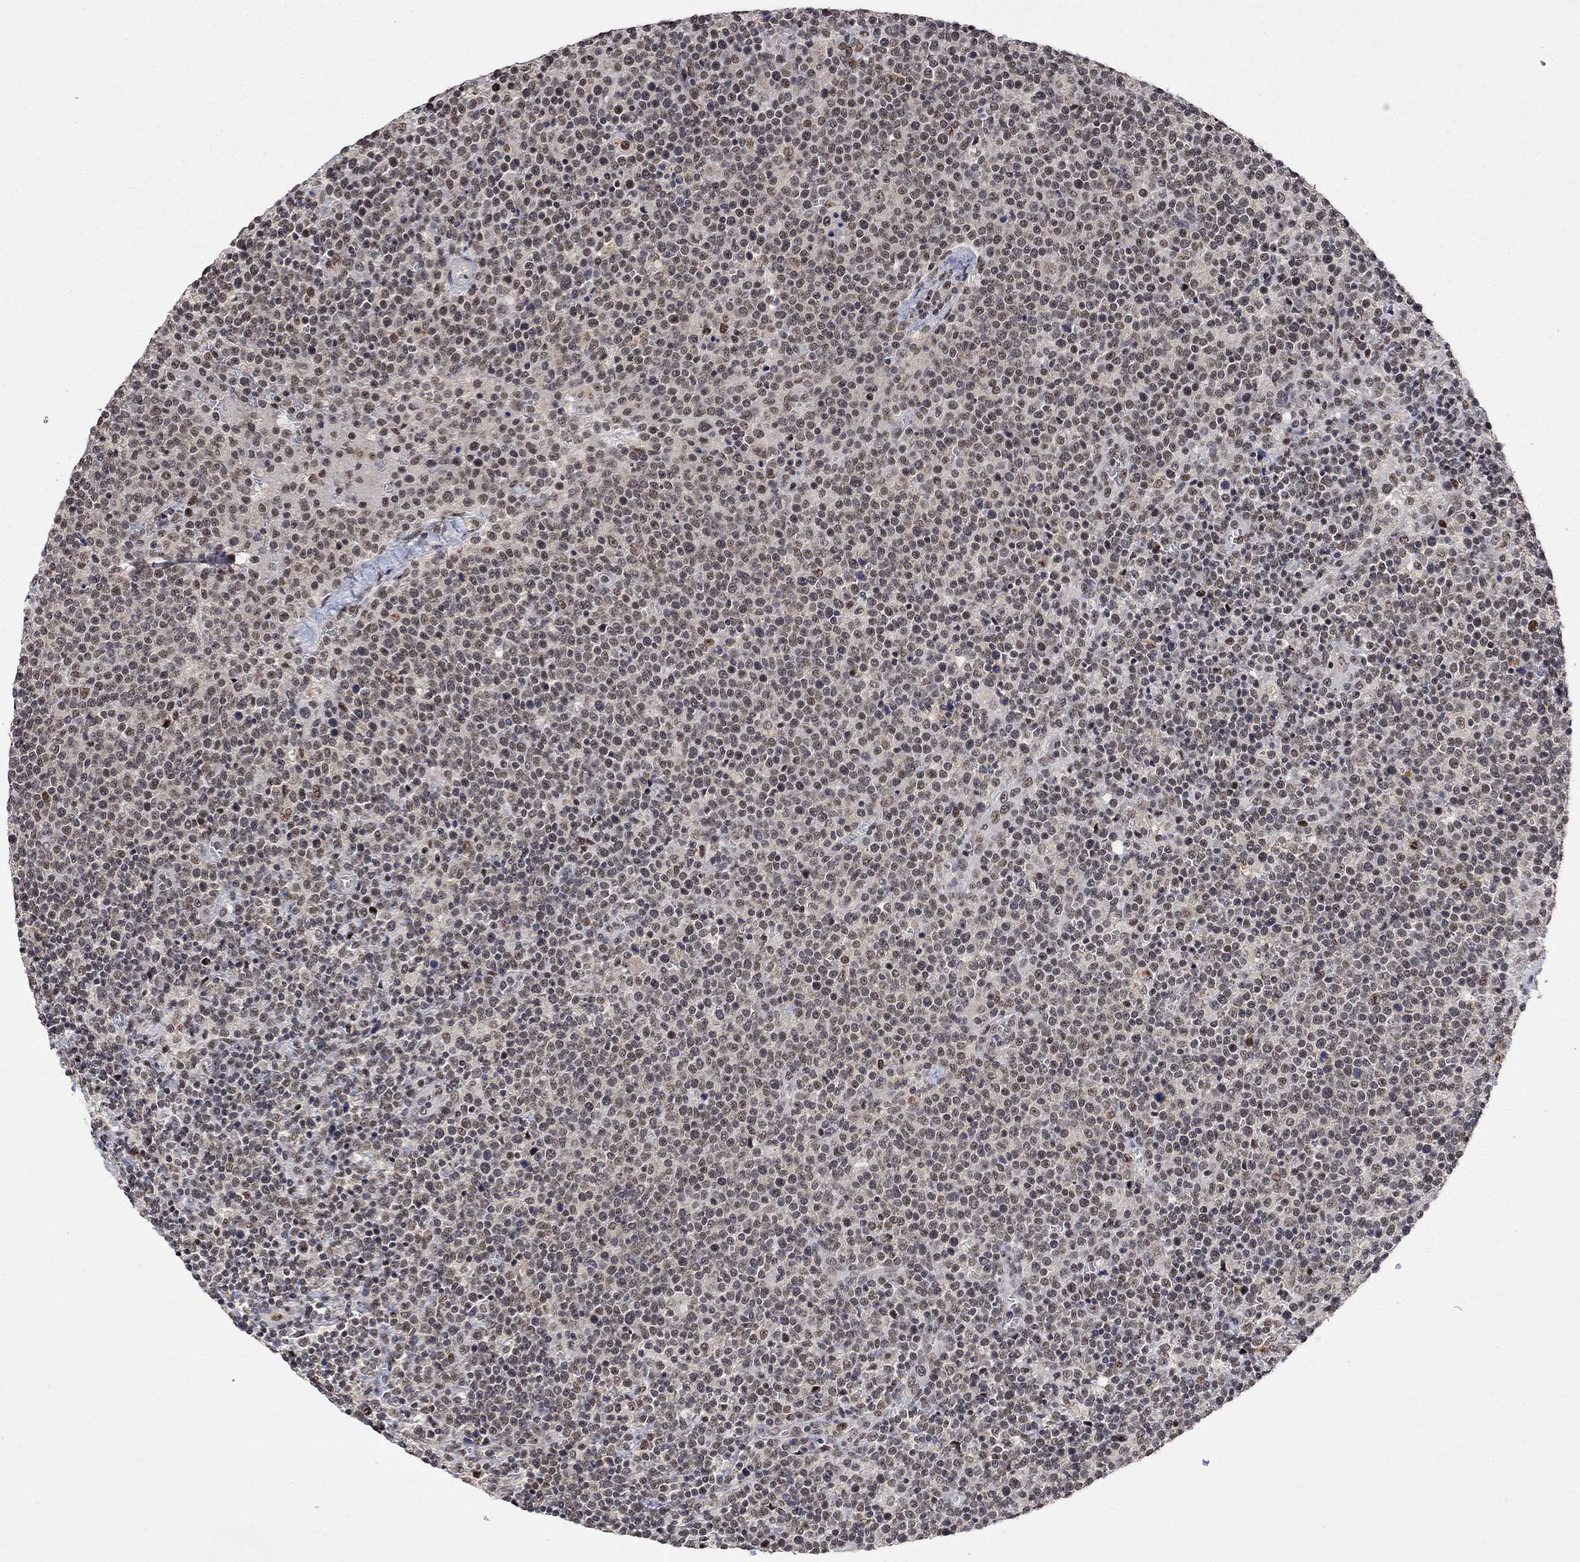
{"staining": {"intensity": "negative", "quantity": "none", "location": "none"}, "tissue": "lymphoma", "cell_type": "Tumor cells", "image_type": "cancer", "snomed": [{"axis": "morphology", "description": "Malignant lymphoma, non-Hodgkin's type, High grade"}, {"axis": "topography", "description": "Lymph node"}], "caption": "Immunohistochemistry image of lymphoma stained for a protein (brown), which shows no staining in tumor cells.", "gene": "E4F1", "patient": {"sex": "male", "age": 61}}